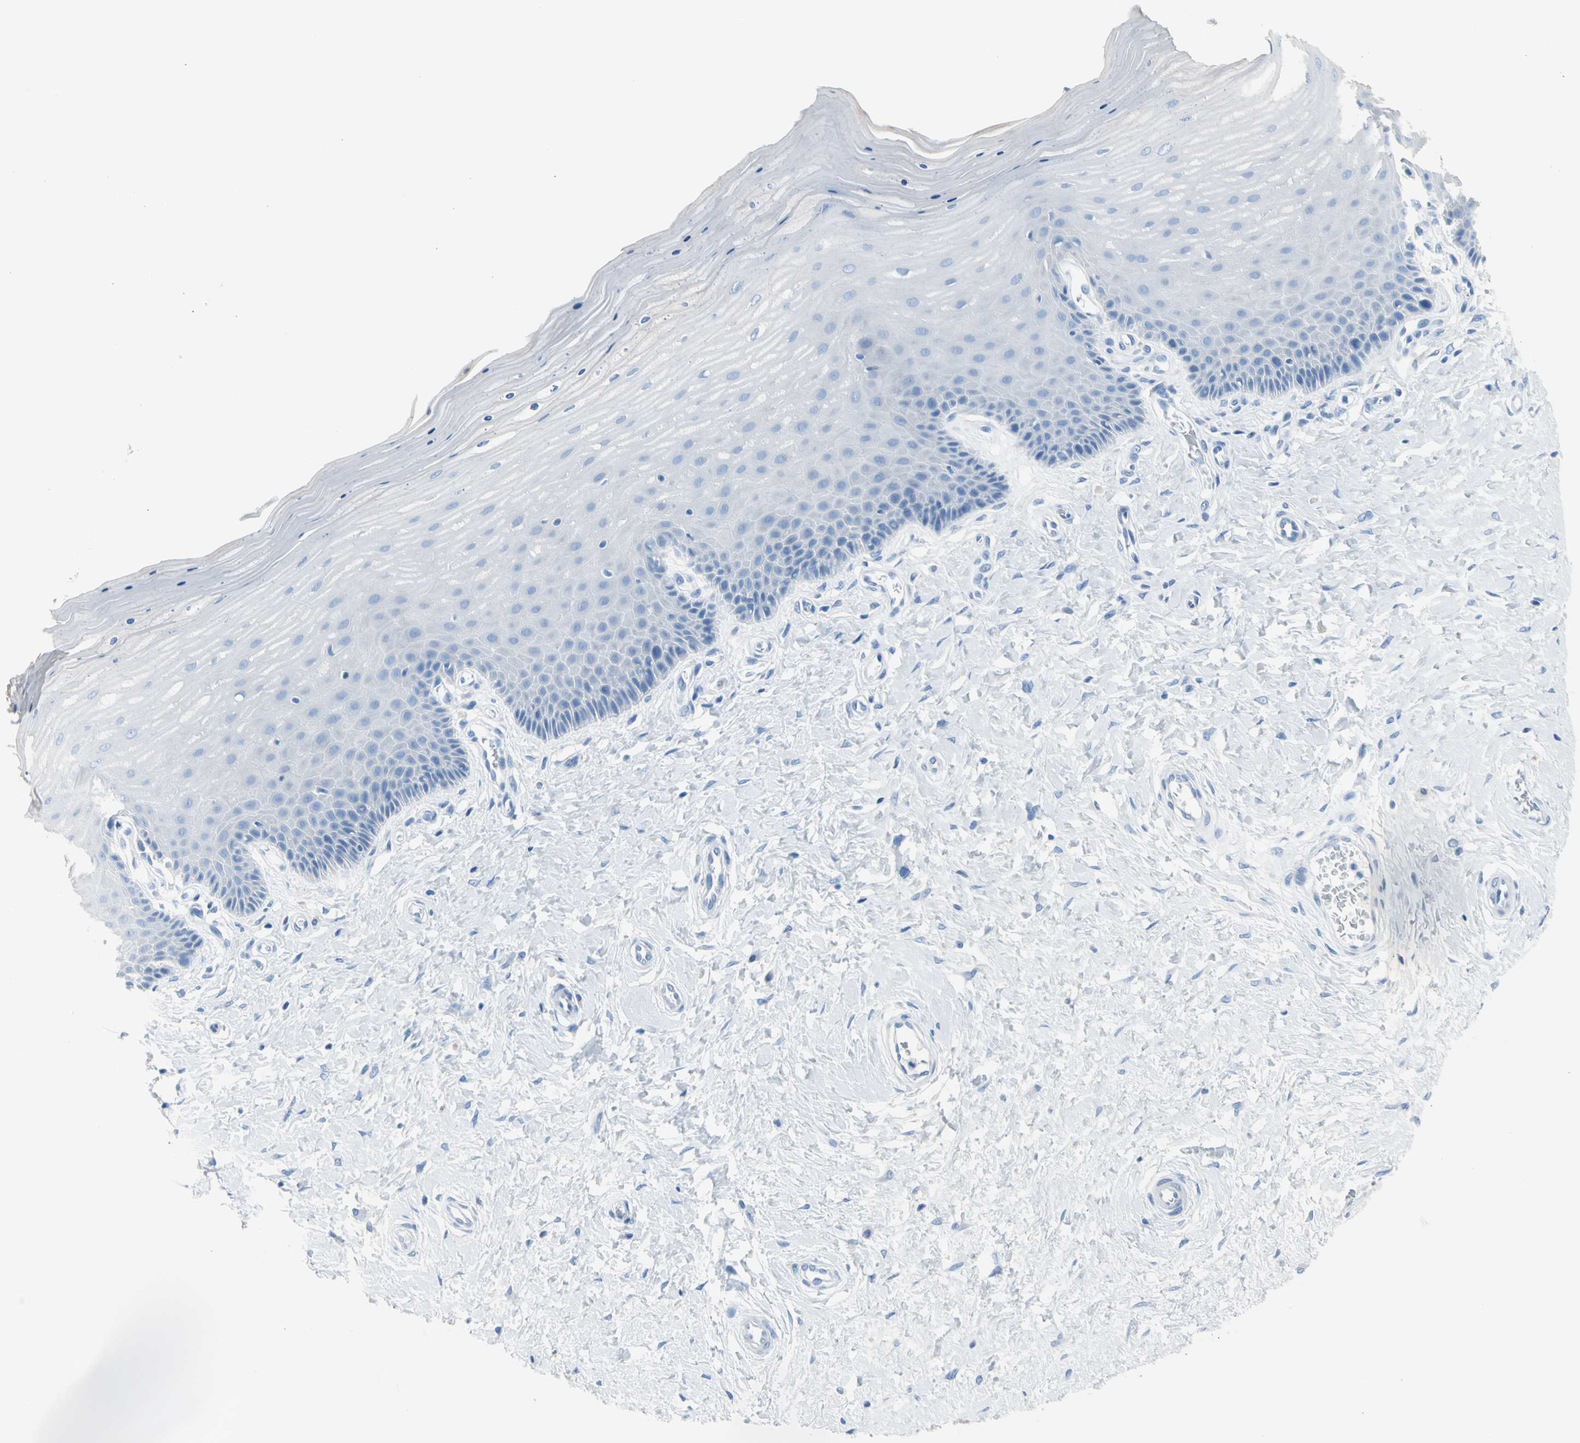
{"staining": {"intensity": "negative", "quantity": "none", "location": "none"}, "tissue": "cervix", "cell_type": "Glandular cells", "image_type": "normal", "snomed": [{"axis": "morphology", "description": "Normal tissue, NOS"}, {"axis": "topography", "description": "Cervix"}], "caption": "Immunohistochemistry of normal human cervix shows no staining in glandular cells.", "gene": "TPO", "patient": {"sex": "female", "age": 55}}